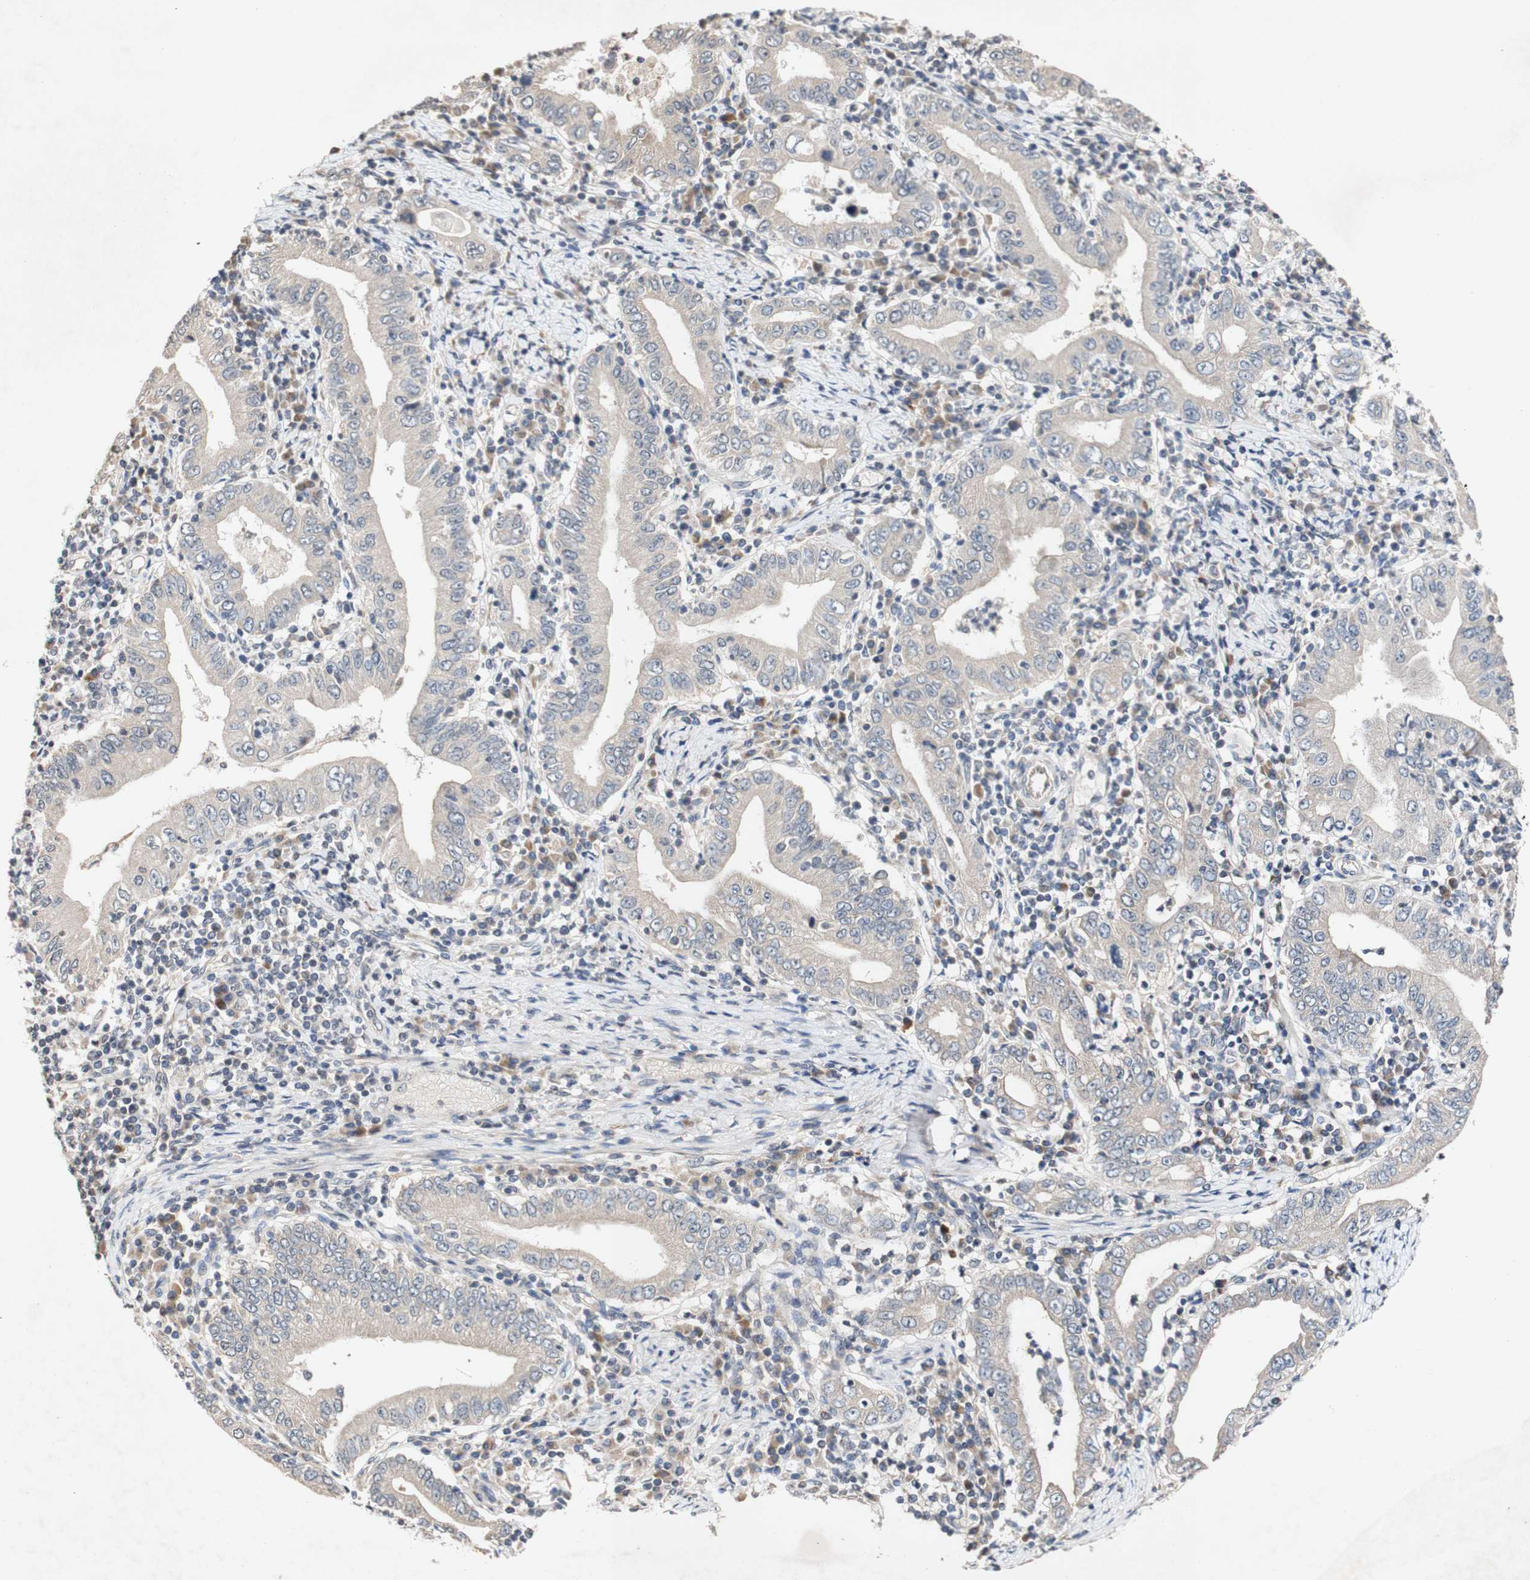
{"staining": {"intensity": "weak", "quantity": ">75%", "location": "cytoplasmic/membranous"}, "tissue": "stomach cancer", "cell_type": "Tumor cells", "image_type": "cancer", "snomed": [{"axis": "morphology", "description": "Normal tissue, NOS"}, {"axis": "morphology", "description": "Adenocarcinoma, NOS"}, {"axis": "topography", "description": "Esophagus"}, {"axis": "topography", "description": "Stomach, upper"}, {"axis": "topography", "description": "Peripheral nerve tissue"}], "caption": "Protein staining of stomach cancer tissue displays weak cytoplasmic/membranous staining in approximately >75% of tumor cells. The protein is stained brown, and the nuclei are stained in blue (DAB (3,3'-diaminobenzidine) IHC with brightfield microscopy, high magnification).", "gene": "PIN1", "patient": {"sex": "male", "age": 62}}